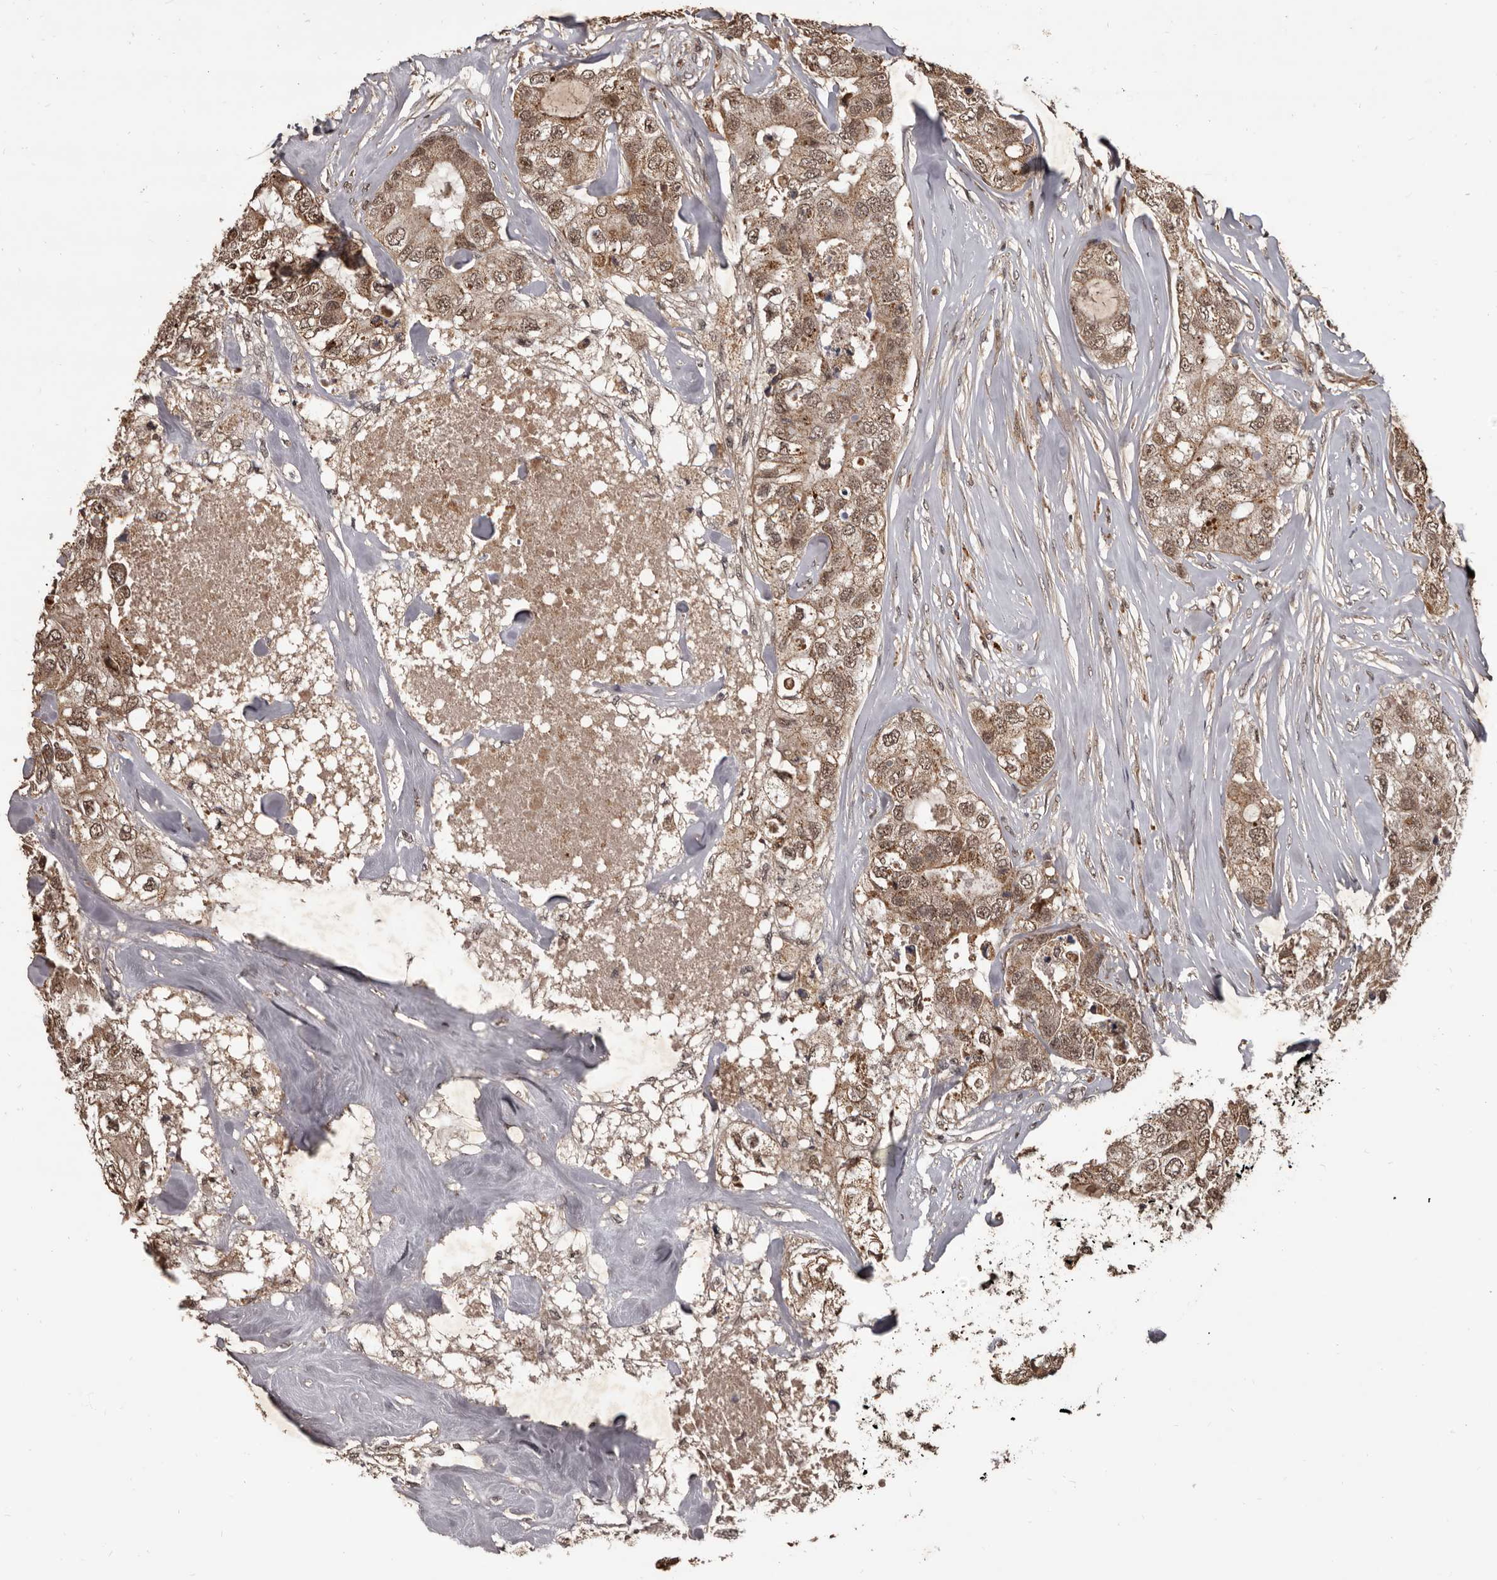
{"staining": {"intensity": "moderate", "quantity": ">75%", "location": "cytoplasmic/membranous,nuclear"}, "tissue": "breast cancer", "cell_type": "Tumor cells", "image_type": "cancer", "snomed": [{"axis": "morphology", "description": "Duct carcinoma"}, {"axis": "topography", "description": "Breast"}], "caption": "Immunohistochemical staining of human breast infiltrating ductal carcinoma shows medium levels of moderate cytoplasmic/membranous and nuclear positivity in about >75% of tumor cells.", "gene": "AHR", "patient": {"sex": "female", "age": 62}}